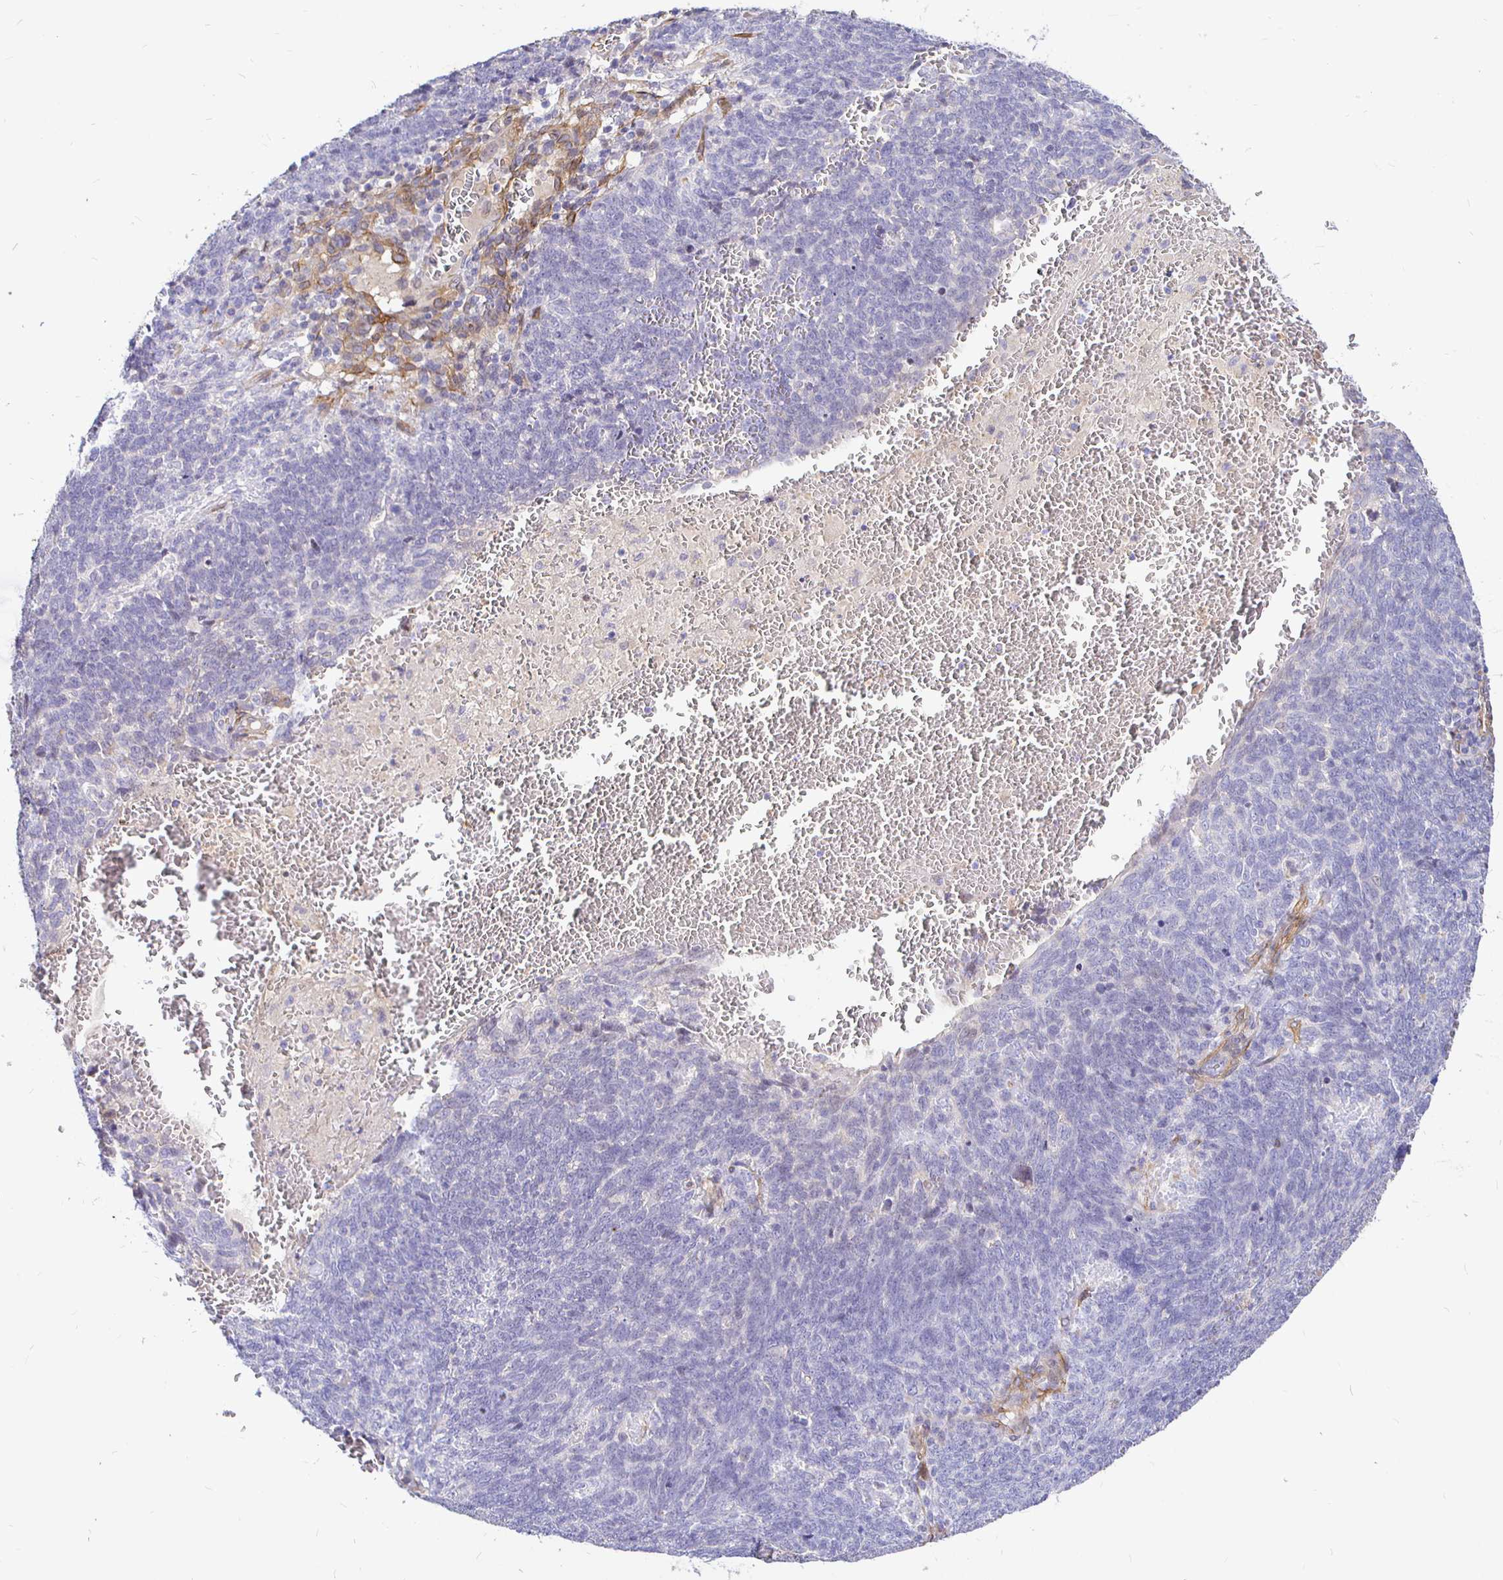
{"staining": {"intensity": "negative", "quantity": "none", "location": "none"}, "tissue": "lung cancer", "cell_type": "Tumor cells", "image_type": "cancer", "snomed": [{"axis": "morphology", "description": "Squamous cell carcinoma, NOS"}, {"axis": "topography", "description": "Lung"}], "caption": "Immunohistochemistry micrograph of neoplastic tissue: squamous cell carcinoma (lung) stained with DAB demonstrates no significant protein positivity in tumor cells.", "gene": "PALM2AKAP2", "patient": {"sex": "female", "age": 72}}